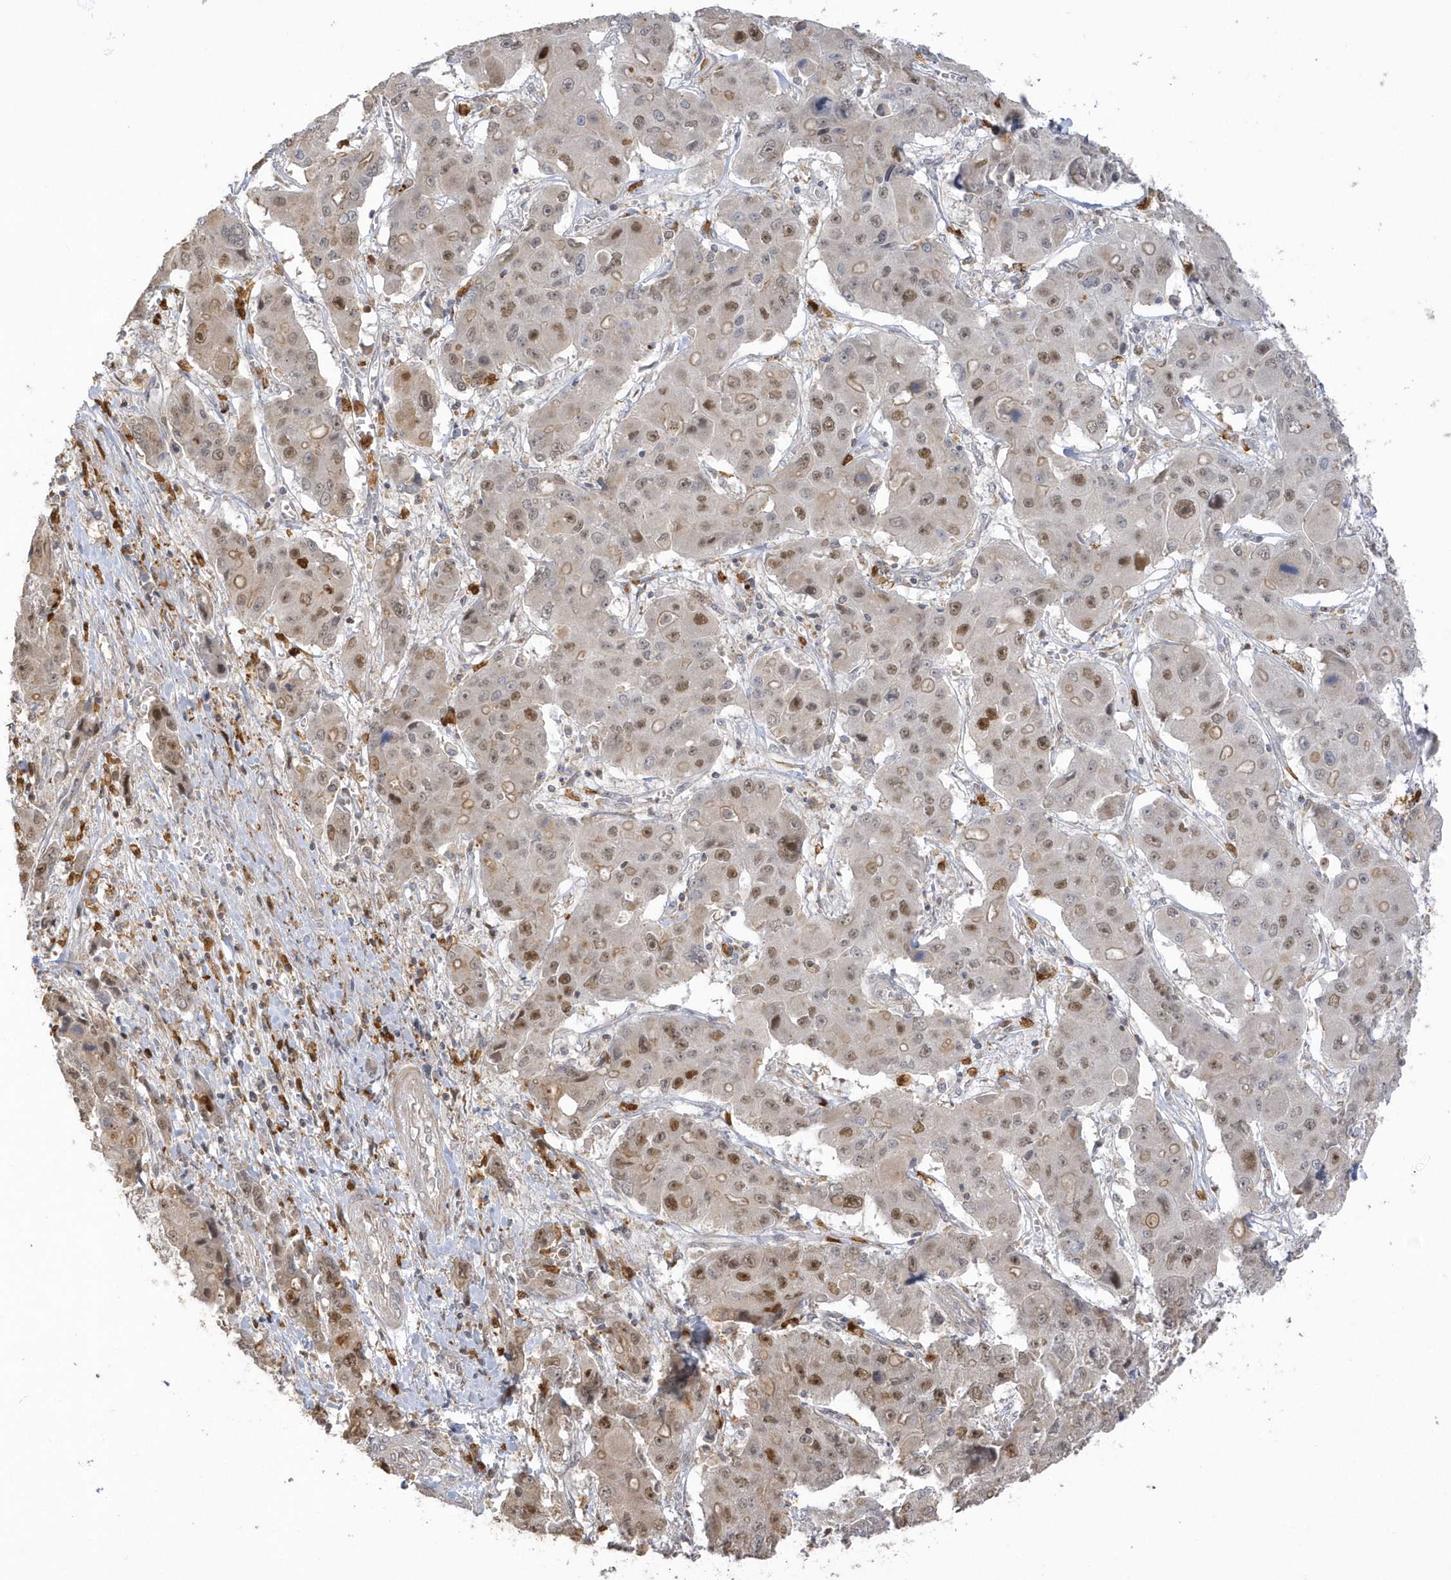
{"staining": {"intensity": "weak", "quantity": "25%-75%", "location": "nuclear"}, "tissue": "liver cancer", "cell_type": "Tumor cells", "image_type": "cancer", "snomed": [{"axis": "morphology", "description": "Cholangiocarcinoma"}, {"axis": "topography", "description": "Liver"}], "caption": "Immunohistochemistry (DAB (3,3'-diaminobenzidine)) staining of human liver cholangiocarcinoma reveals weak nuclear protein staining in approximately 25%-75% of tumor cells.", "gene": "NAF1", "patient": {"sex": "male", "age": 67}}